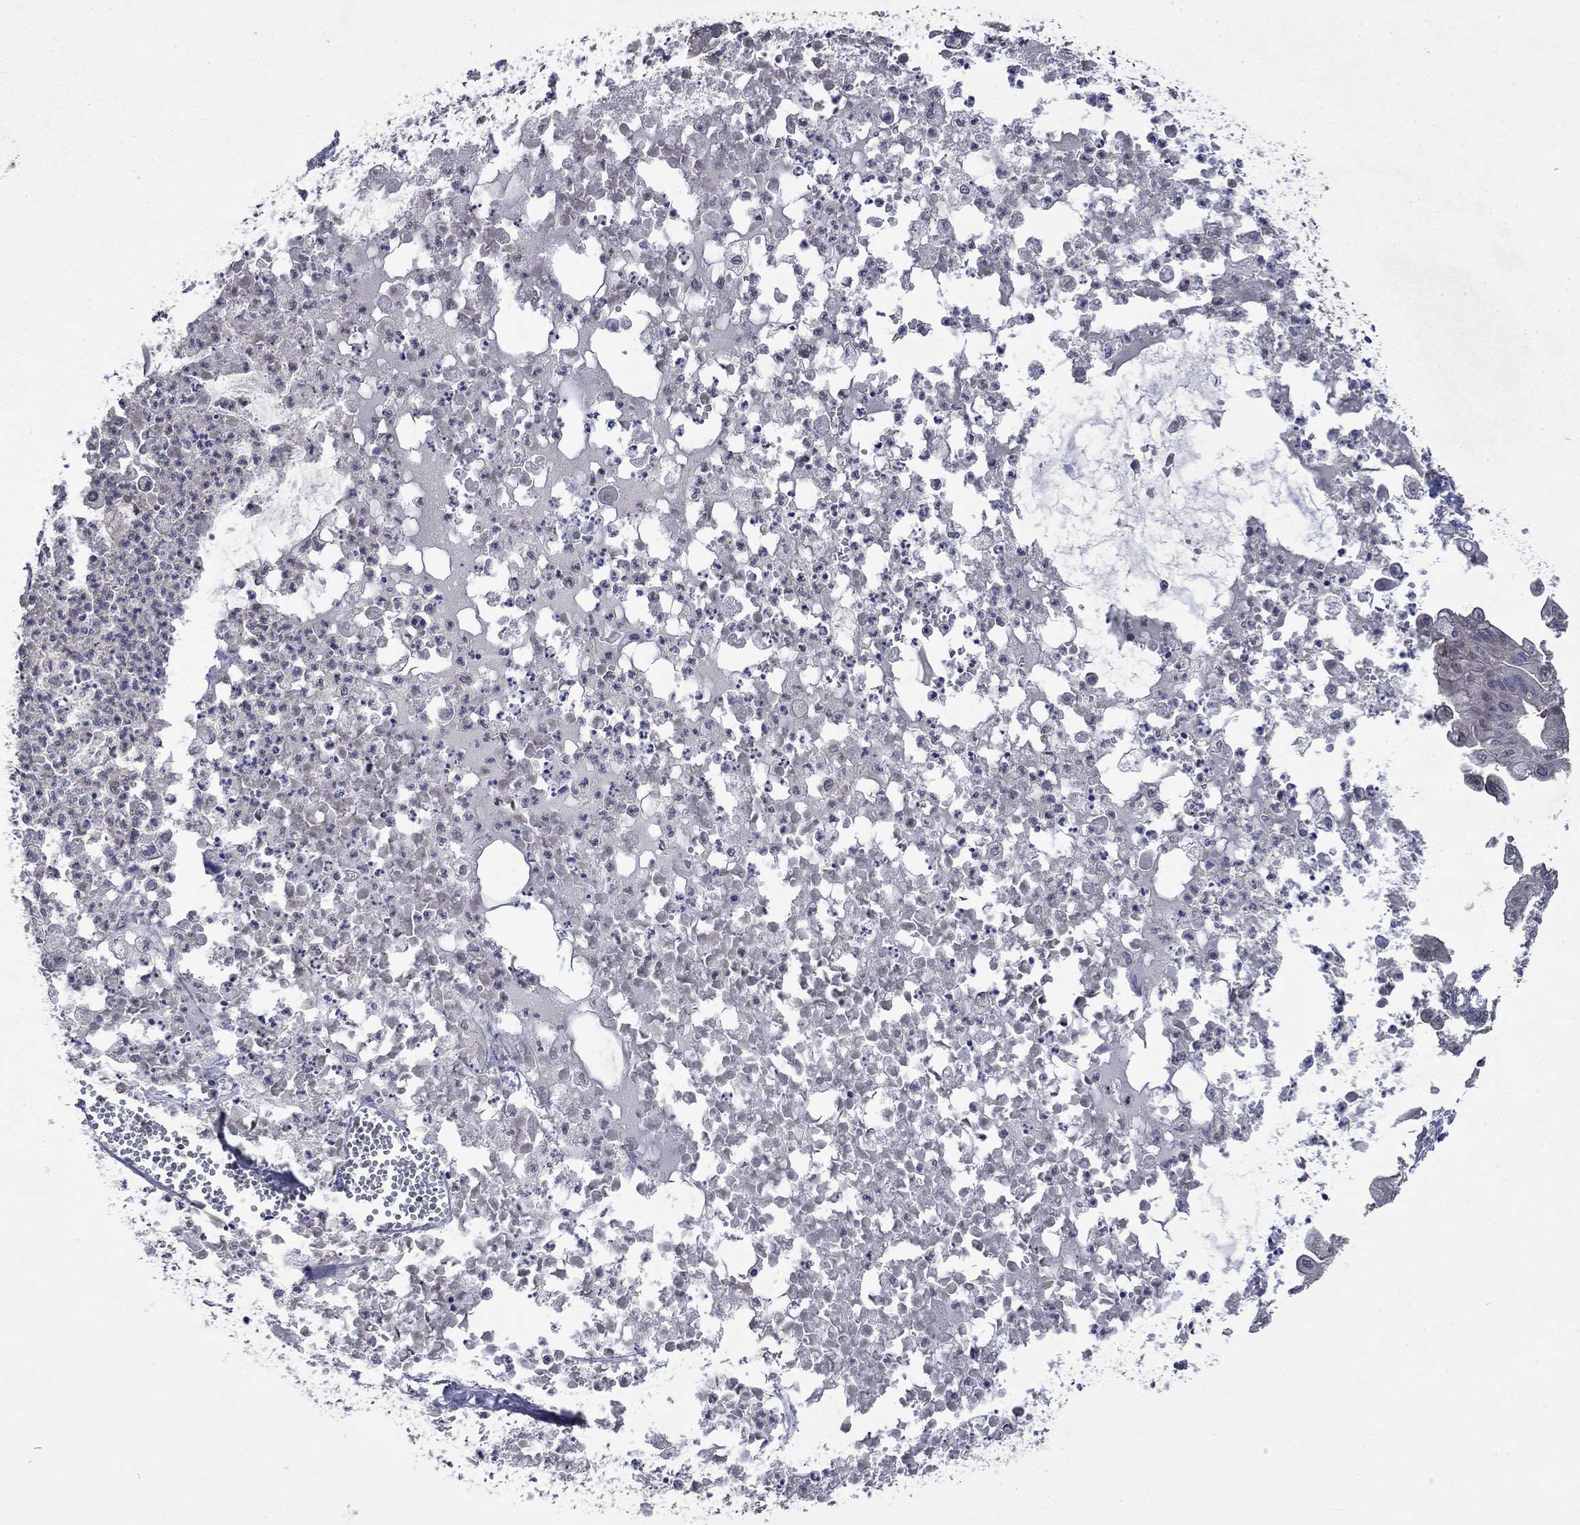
{"staining": {"intensity": "negative", "quantity": "none", "location": "none"}, "tissue": "pancreatic cancer", "cell_type": "Tumor cells", "image_type": "cancer", "snomed": [{"axis": "morphology", "description": "Normal tissue, NOS"}, {"axis": "morphology", "description": "Adenocarcinoma, NOS"}, {"axis": "topography", "description": "Pancreas"}], "caption": "This is a histopathology image of immunohistochemistry staining of pancreatic adenocarcinoma, which shows no positivity in tumor cells.", "gene": "PPP1R9A", "patient": {"sex": "female", "age": 58}}